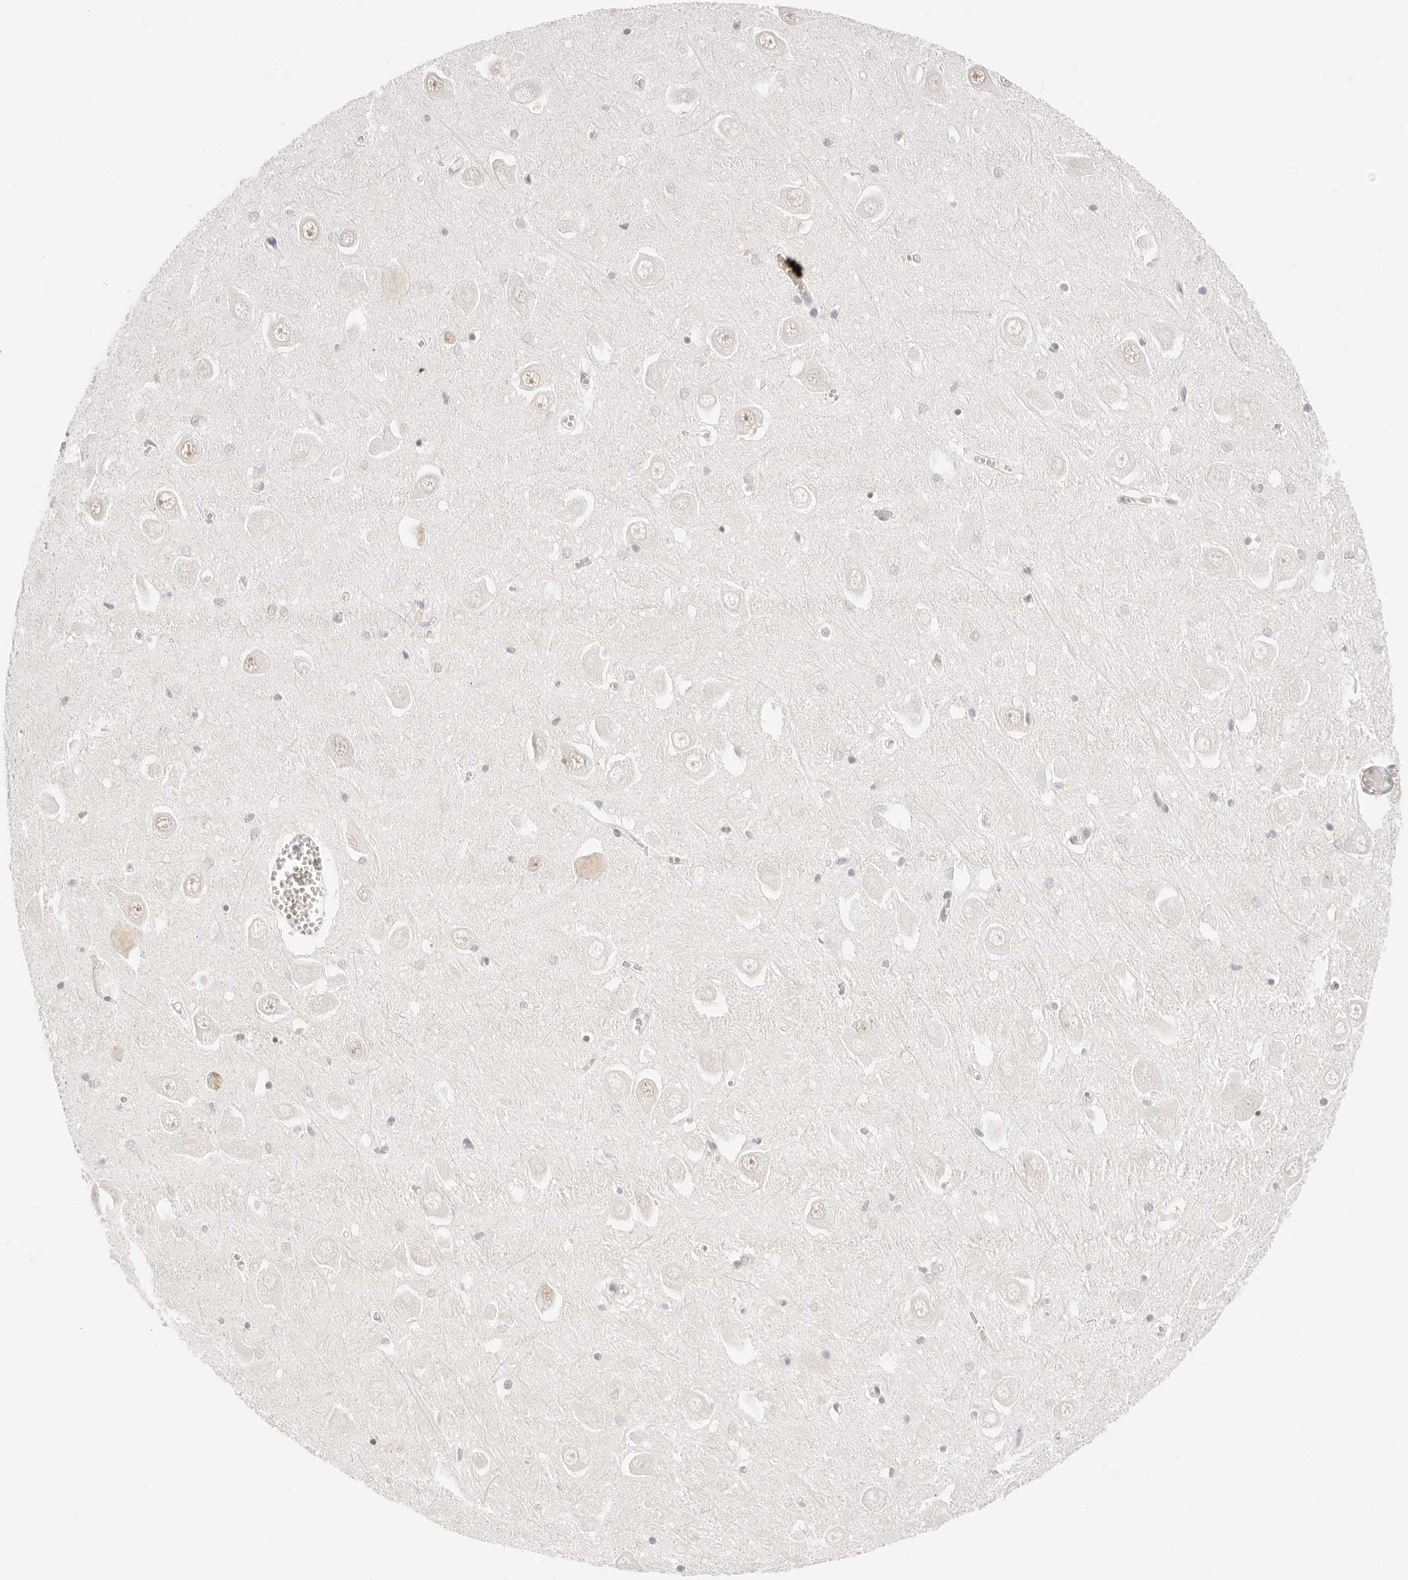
{"staining": {"intensity": "negative", "quantity": "none", "location": "none"}, "tissue": "hippocampus", "cell_type": "Glial cells", "image_type": "normal", "snomed": [{"axis": "morphology", "description": "Normal tissue, NOS"}, {"axis": "topography", "description": "Hippocampus"}], "caption": "Immunohistochemistry (IHC) image of unremarkable hippocampus stained for a protein (brown), which exhibits no expression in glial cells.", "gene": "ZC3H11A", "patient": {"sex": "male", "age": 70}}